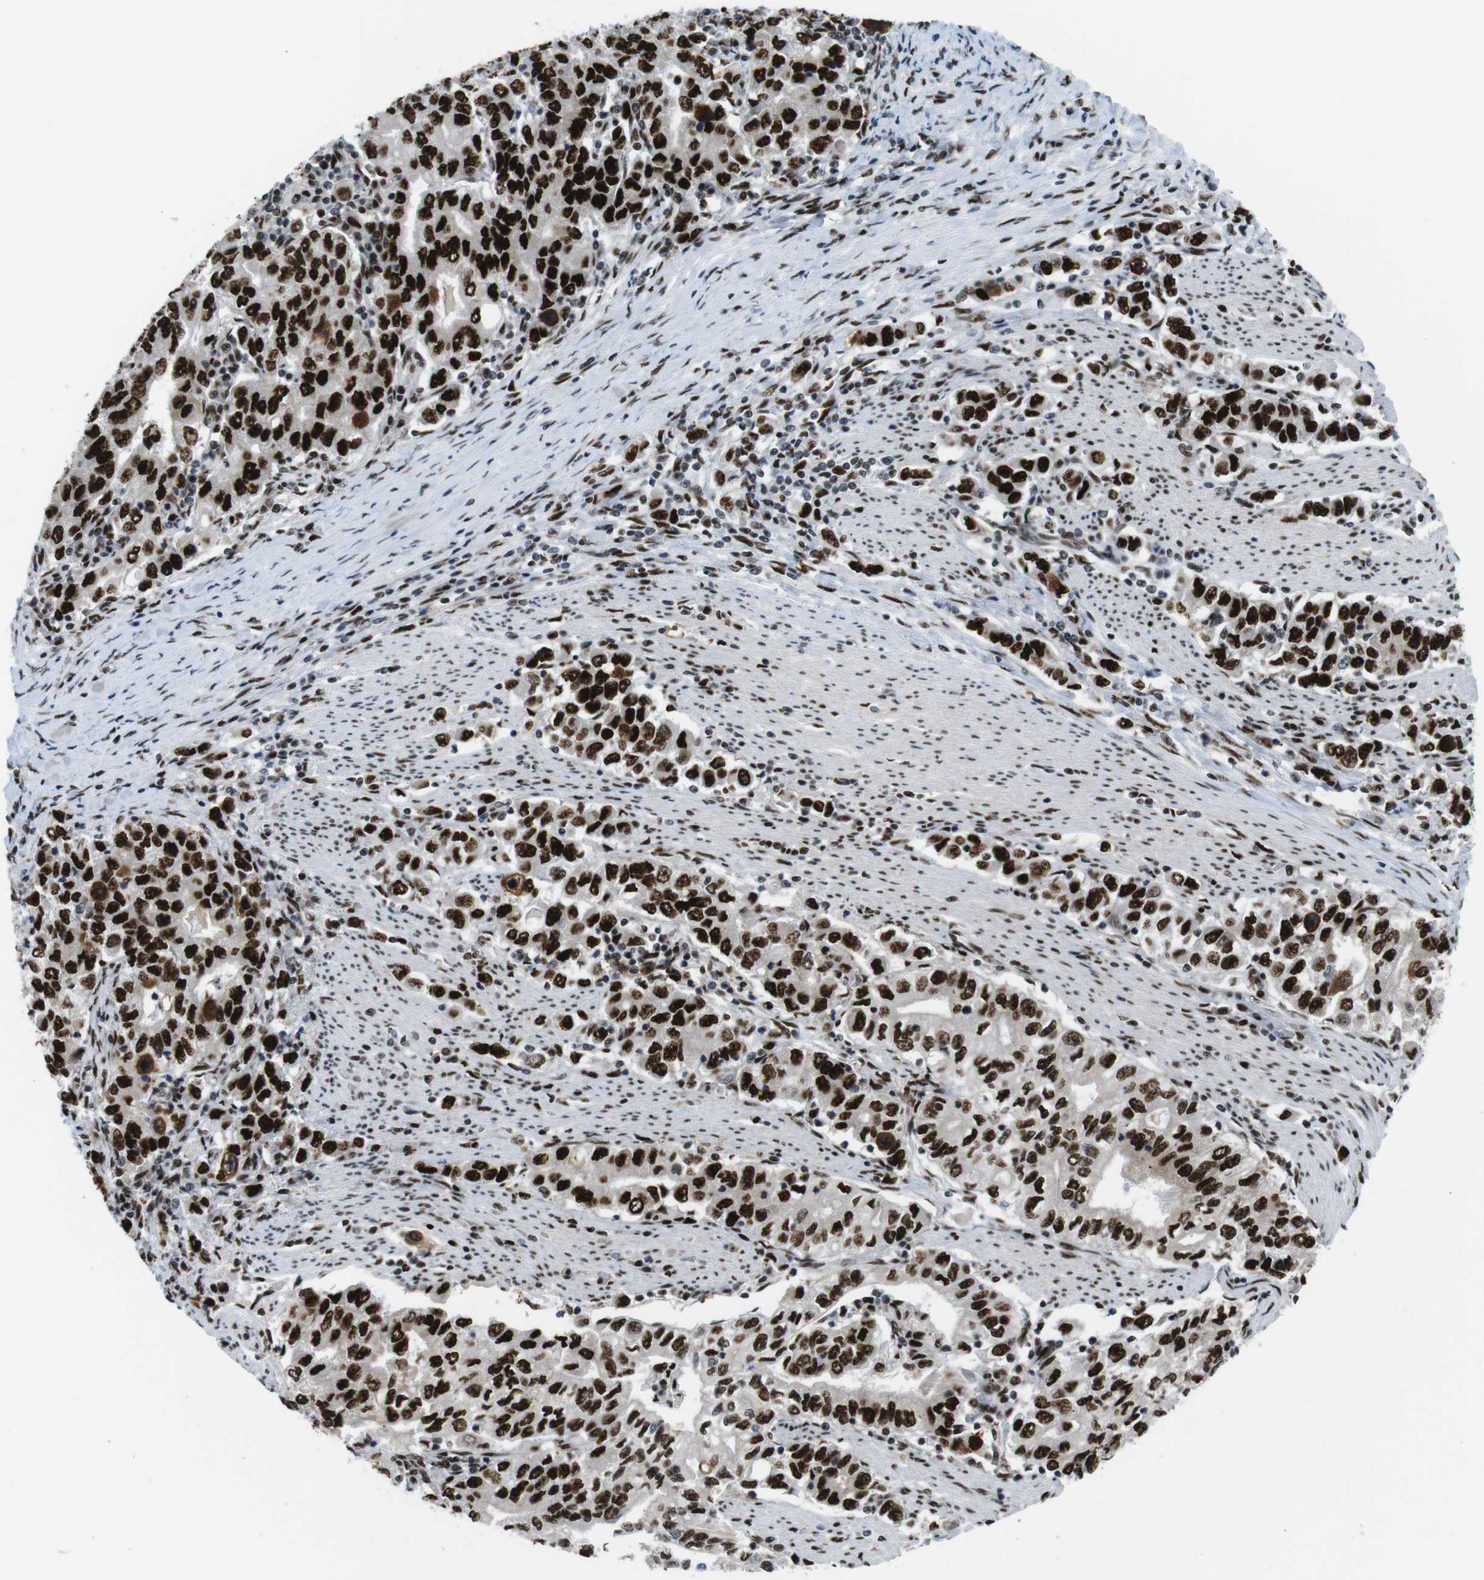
{"staining": {"intensity": "strong", "quantity": ">75%", "location": "nuclear"}, "tissue": "stomach cancer", "cell_type": "Tumor cells", "image_type": "cancer", "snomed": [{"axis": "morphology", "description": "Adenocarcinoma, NOS"}, {"axis": "topography", "description": "Stomach, lower"}], "caption": "The photomicrograph demonstrates immunohistochemical staining of stomach adenocarcinoma. There is strong nuclear positivity is seen in approximately >75% of tumor cells.", "gene": "PSME3", "patient": {"sex": "female", "age": 72}}